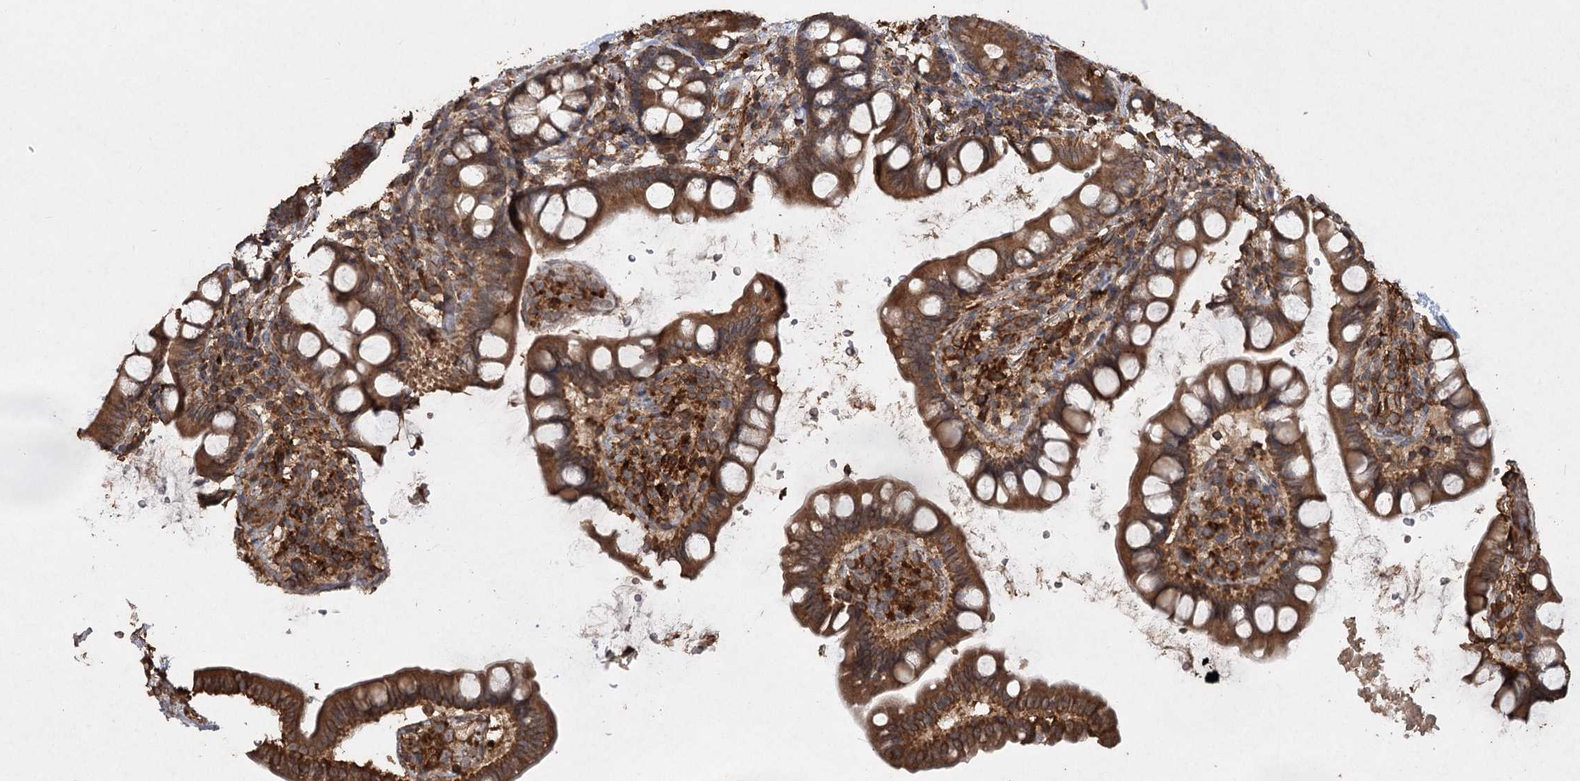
{"staining": {"intensity": "strong", "quantity": ">75%", "location": "cytoplasmic/membranous"}, "tissue": "small intestine", "cell_type": "Glandular cells", "image_type": "normal", "snomed": [{"axis": "morphology", "description": "Normal tissue, NOS"}, {"axis": "topography", "description": "Smooth muscle"}, {"axis": "topography", "description": "Small intestine"}], "caption": "The photomicrograph reveals a brown stain indicating the presence of a protein in the cytoplasmic/membranous of glandular cells in small intestine. The staining was performed using DAB (3,3'-diaminobenzidine) to visualize the protein expression in brown, while the nuclei were stained in blue with hematoxylin (Magnification: 20x).", "gene": "PIK3C2A", "patient": {"sex": "female", "age": 84}}